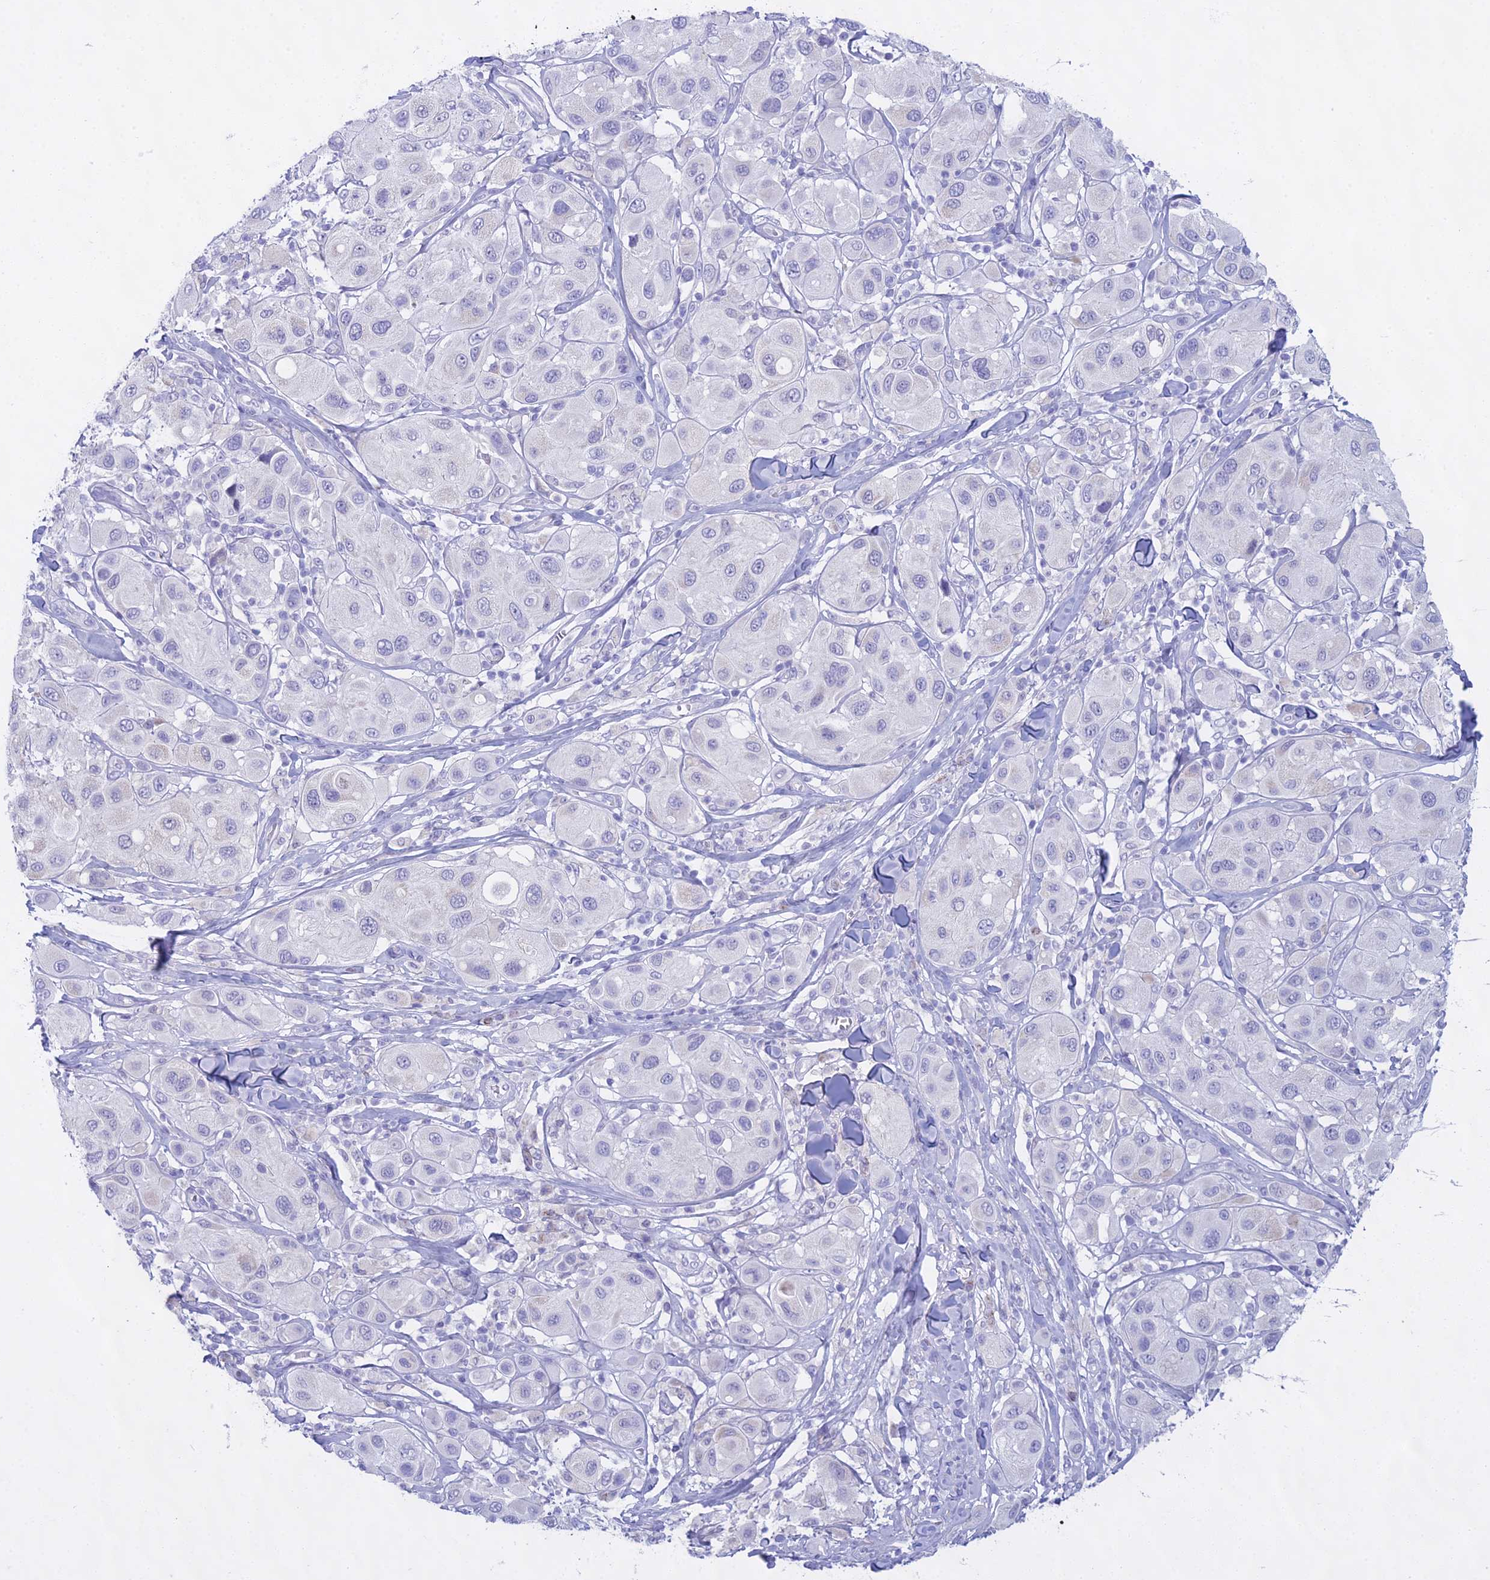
{"staining": {"intensity": "negative", "quantity": "none", "location": "none"}, "tissue": "melanoma", "cell_type": "Tumor cells", "image_type": "cancer", "snomed": [{"axis": "morphology", "description": "Malignant melanoma, Metastatic site"}, {"axis": "topography", "description": "Skin"}], "caption": "Immunohistochemistry of human malignant melanoma (metastatic site) shows no expression in tumor cells.", "gene": "CGB2", "patient": {"sex": "male", "age": 41}}